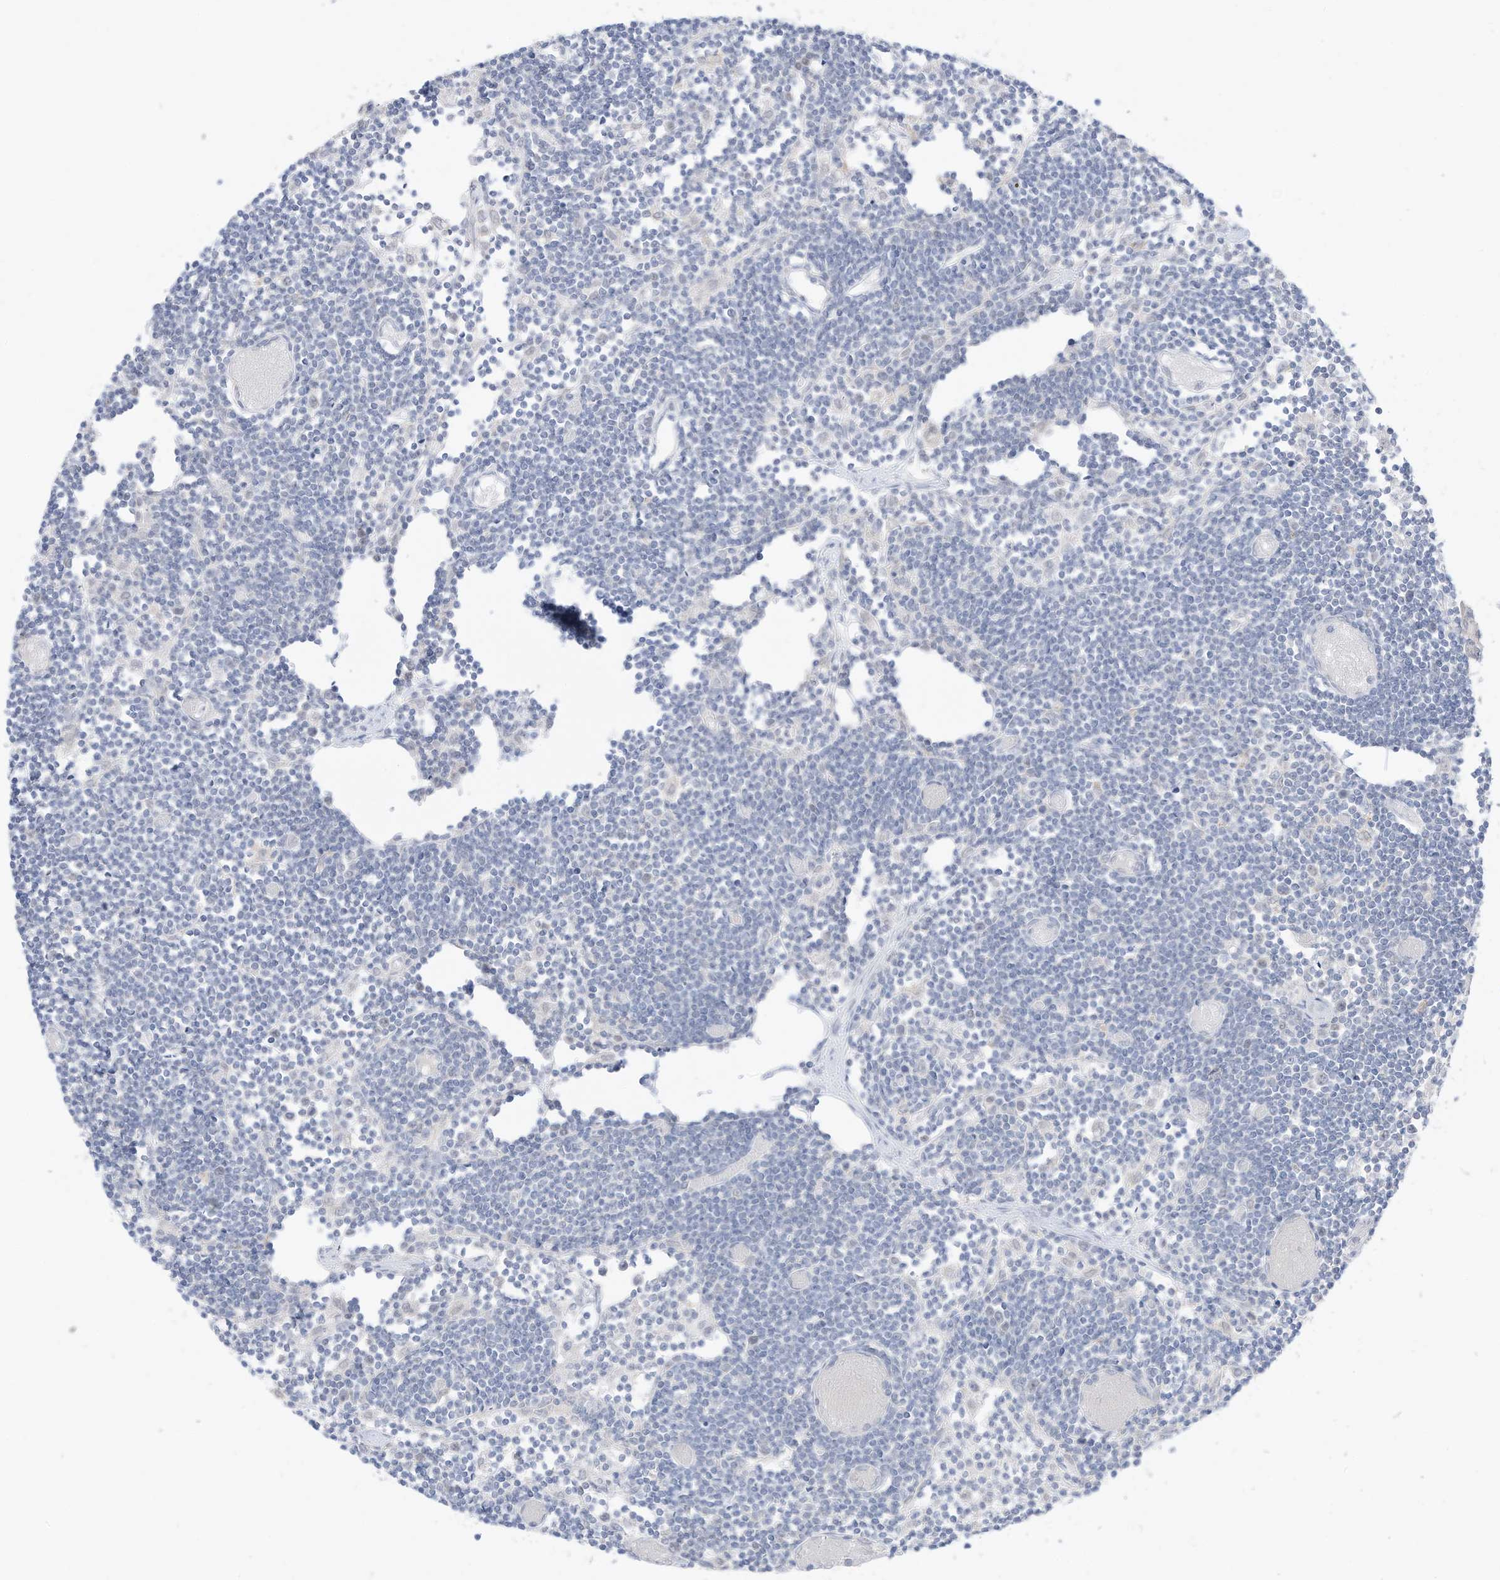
{"staining": {"intensity": "negative", "quantity": "none", "location": "none"}, "tissue": "lymph node", "cell_type": "Germinal center cells", "image_type": "normal", "snomed": [{"axis": "morphology", "description": "Normal tissue, NOS"}, {"axis": "topography", "description": "Lymph node"}], "caption": "Protein analysis of benign lymph node demonstrates no significant positivity in germinal center cells.", "gene": "OGT", "patient": {"sex": "female", "age": 11}}